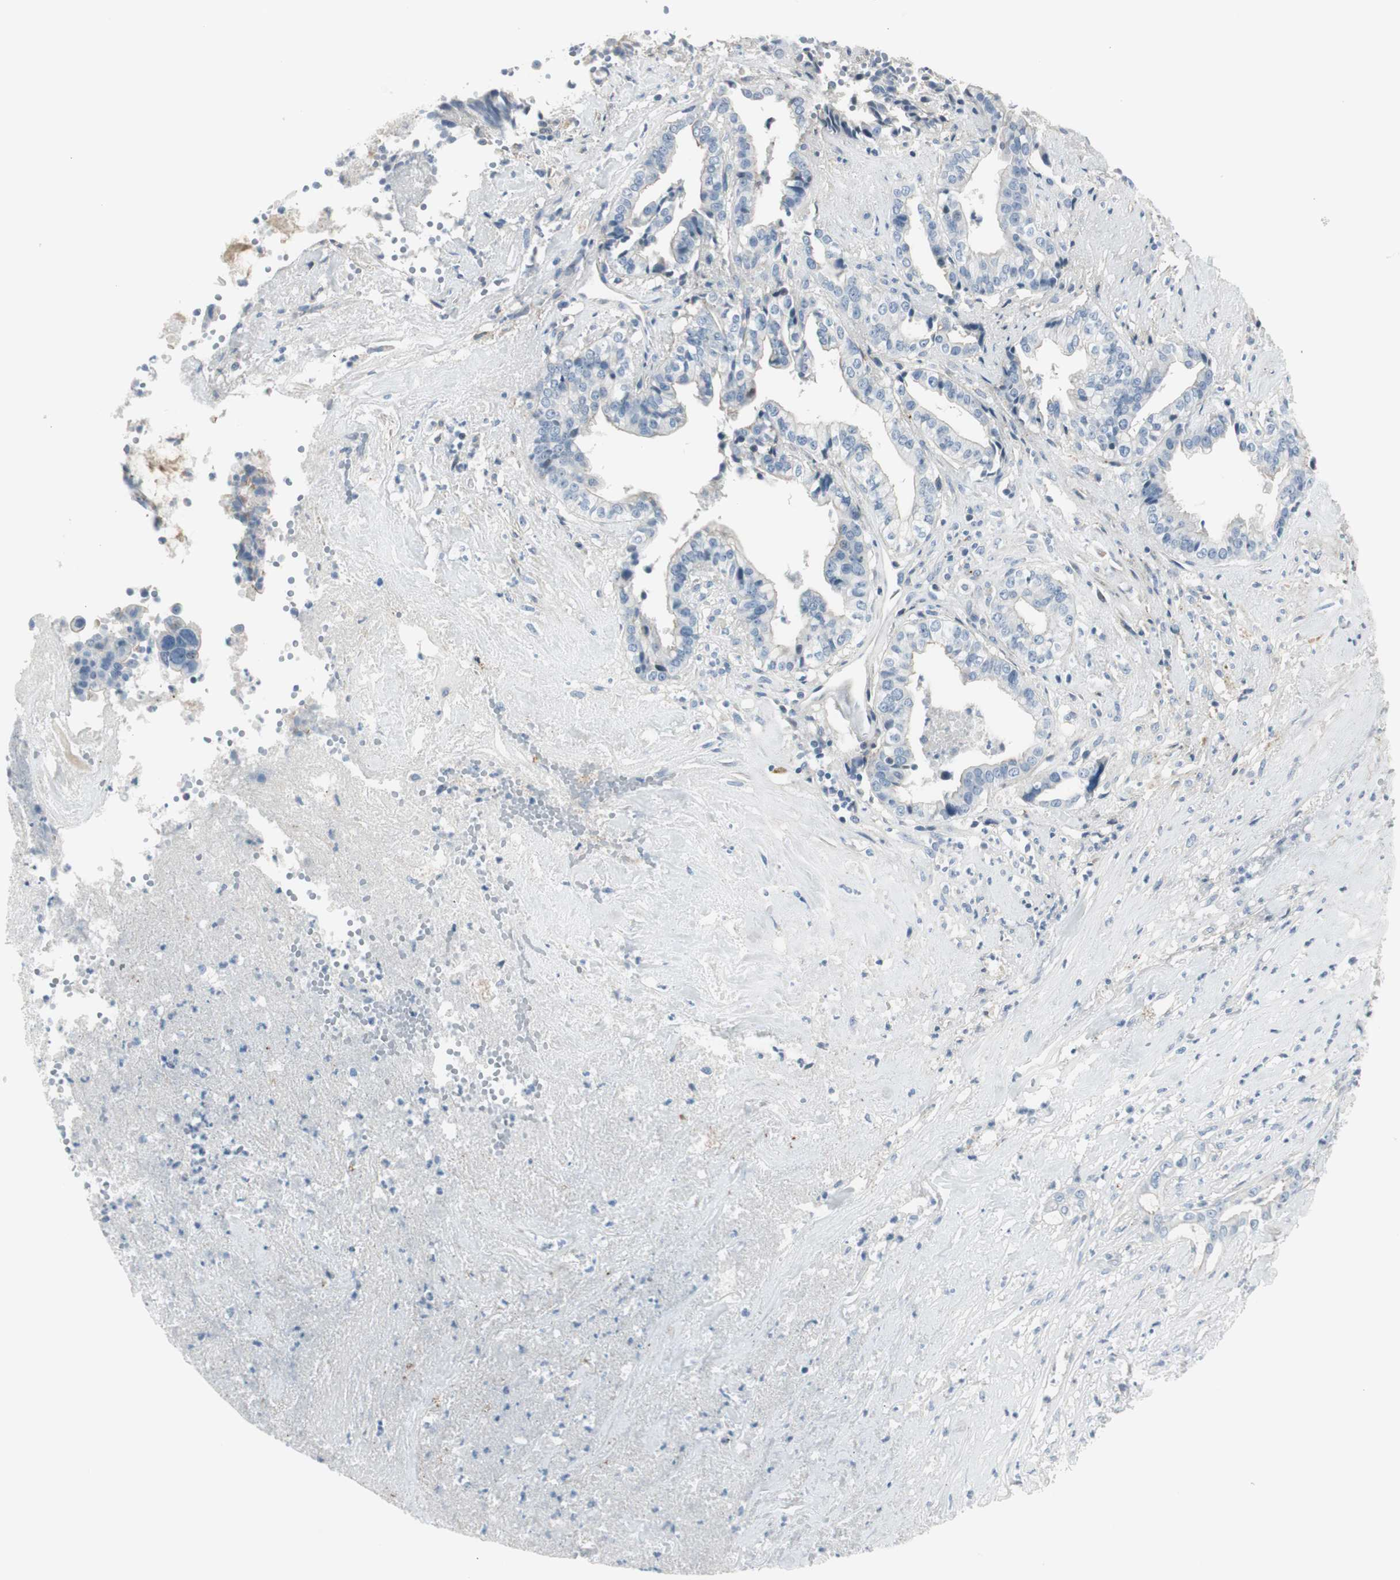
{"staining": {"intensity": "negative", "quantity": "none", "location": "none"}, "tissue": "liver cancer", "cell_type": "Tumor cells", "image_type": "cancer", "snomed": [{"axis": "morphology", "description": "Cholangiocarcinoma"}, {"axis": "topography", "description": "Liver"}], "caption": "Immunohistochemistry of liver cancer (cholangiocarcinoma) displays no expression in tumor cells.", "gene": "CACNA2D1", "patient": {"sex": "female", "age": 61}}